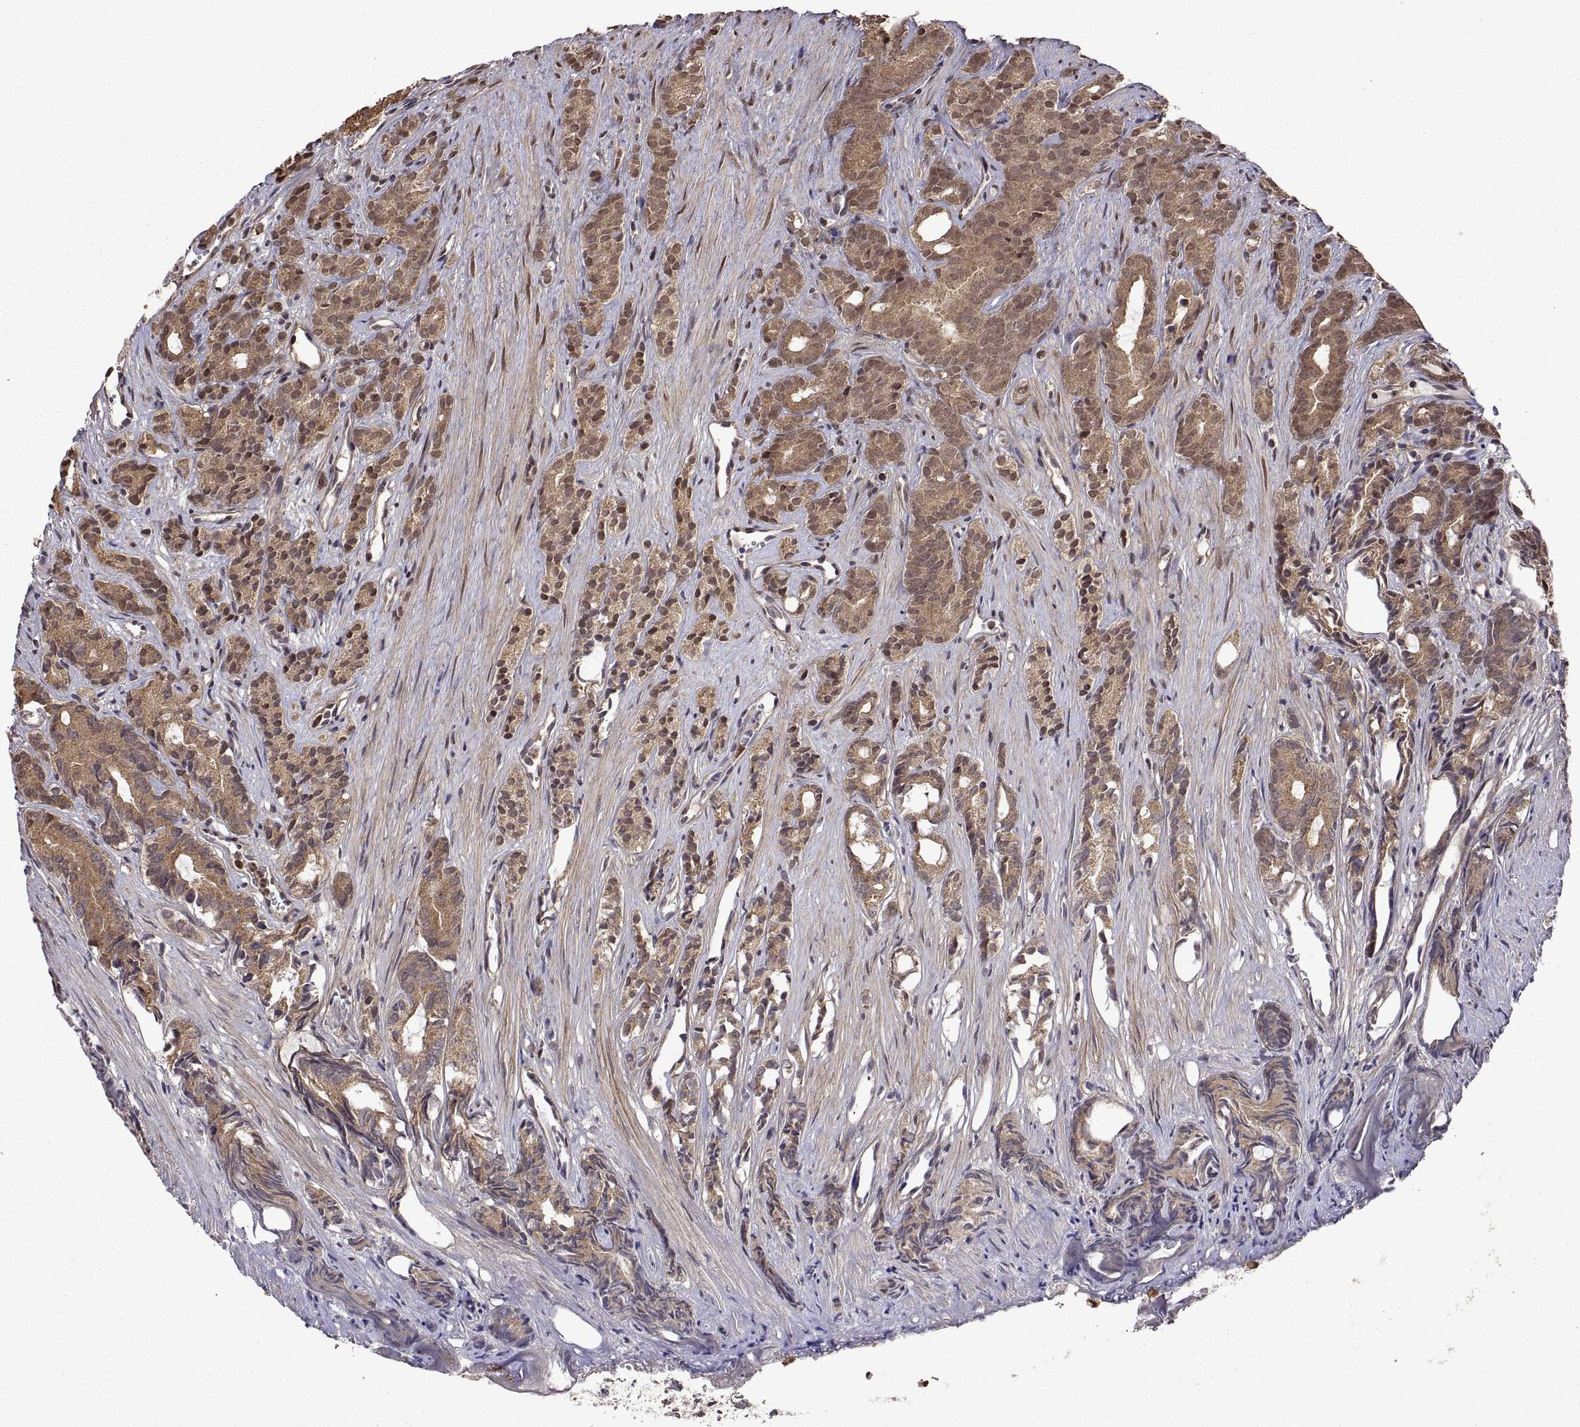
{"staining": {"intensity": "moderate", "quantity": ">75%", "location": "cytoplasmic/membranous,nuclear"}, "tissue": "prostate cancer", "cell_type": "Tumor cells", "image_type": "cancer", "snomed": [{"axis": "morphology", "description": "Adenocarcinoma, High grade"}, {"axis": "topography", "description": "Prostate"}], "caption": "A medium amount of moderate cytoplasmic/membranous and nuclear positivity is seen in about >75% of tumor cells in prostate adenocarcinoma (high-grade) tissue.", "gene": "ZNRF2", "patient": {"sex": "male", "age": 84}}